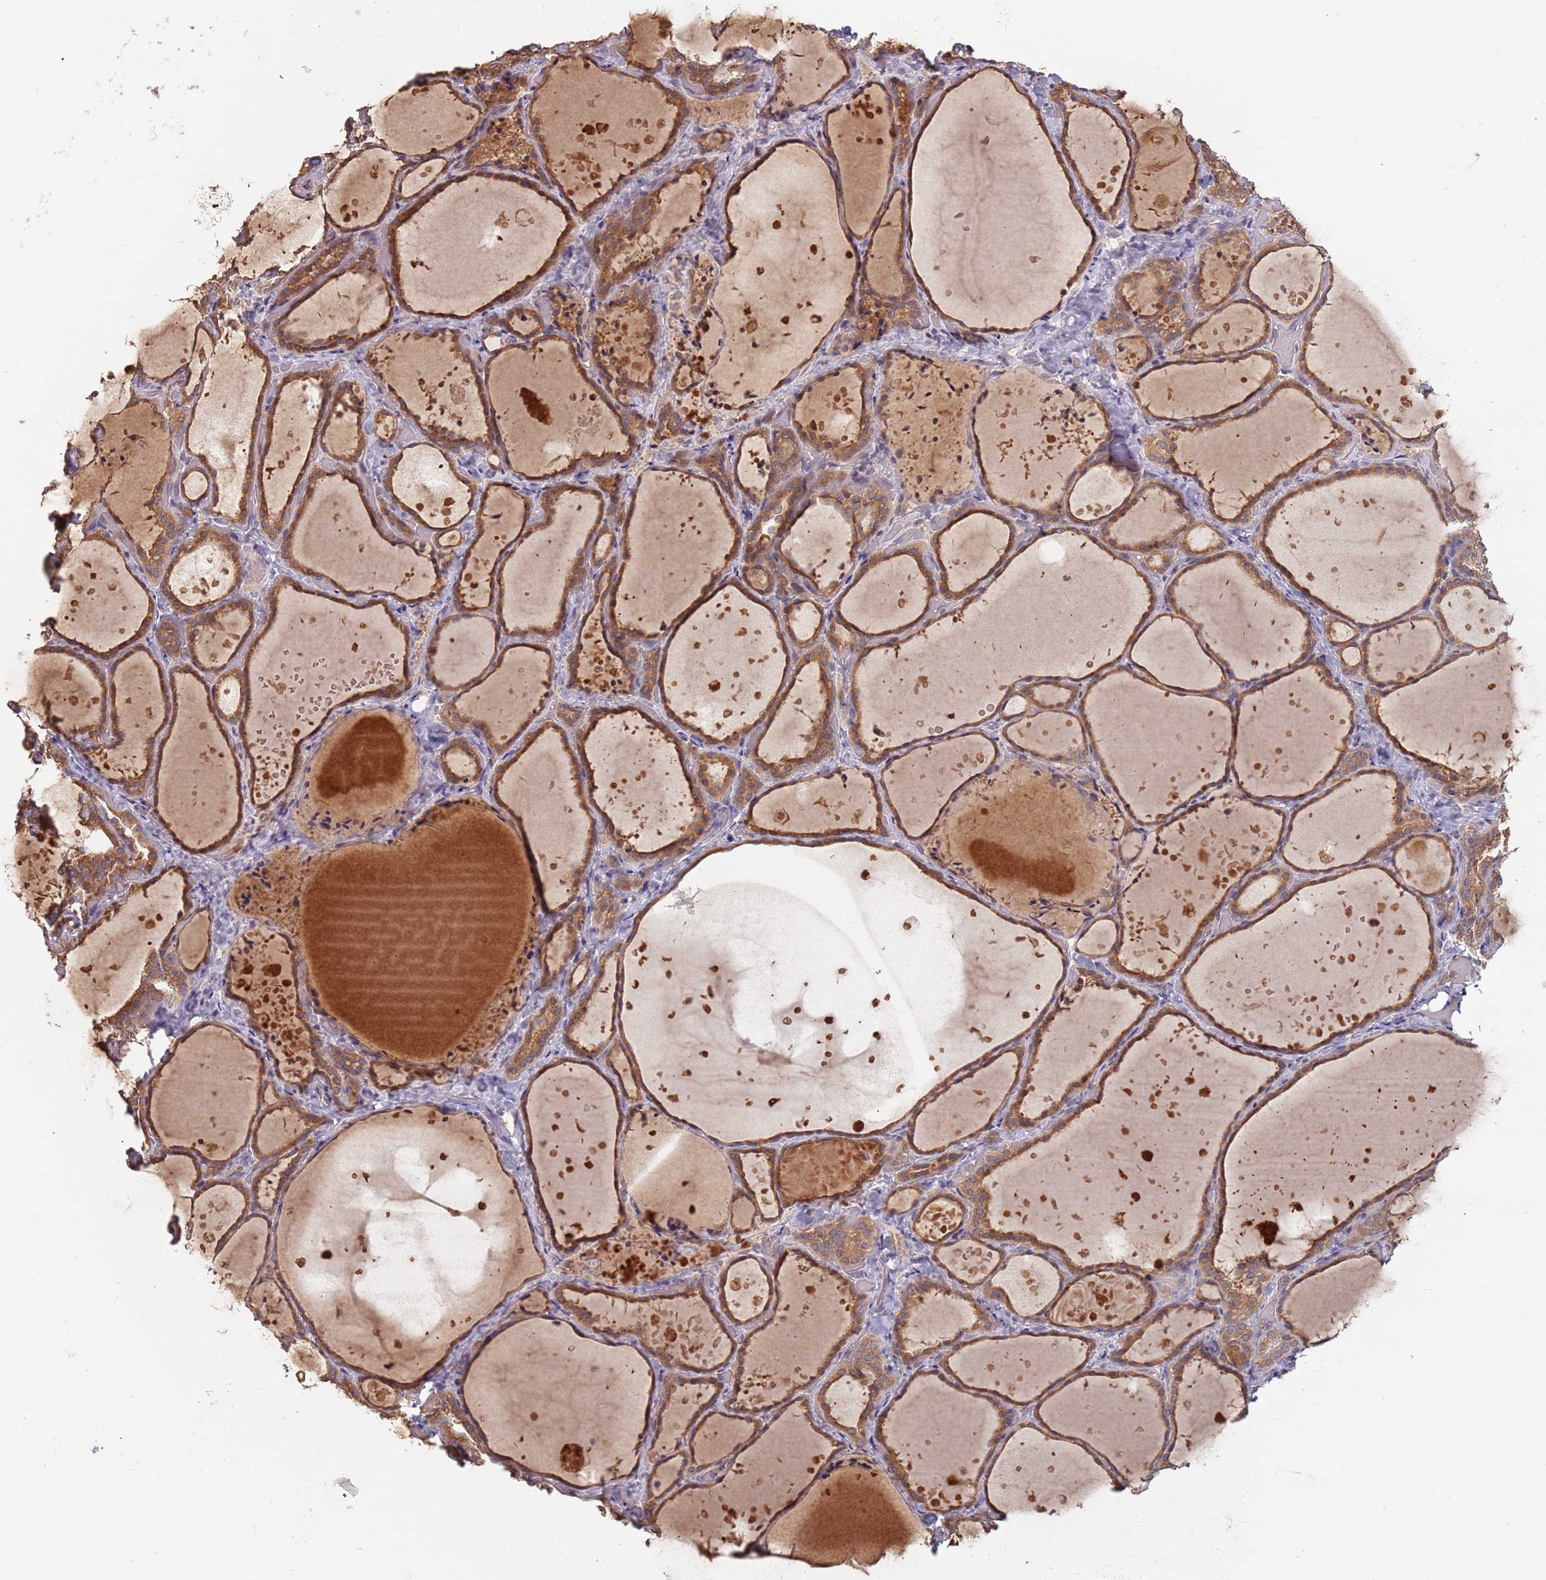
{"staining": {"intensity": "moderate", "quantity": ">75%", "location": "cytoplasmic/membranous"}, "tissue": "thyroid gland", "cell_type": "Glandular cells", "image_type": "normal", "snomed": [{"axis": "morphology", "description": "Normal tissue, NOS"}, {"axis": "topography", "description": "Thyroid gland"}], "caption": "Immunohistochemistry (IHC) staining of normal thyroid gland, which displays medium levels of moderate cytoplasmic/membranous positivity in about >75% of glandular cells indicating moderate cytoplasmic/membranous protein staining. The staining was performed using DAB (3,3'-diaminobenzidine) (brown) for protein detection and nuclei were counterstained in hematoxylin (blue).", "gene": "USP32", "patient": {"sex": "female", "age": 44}}